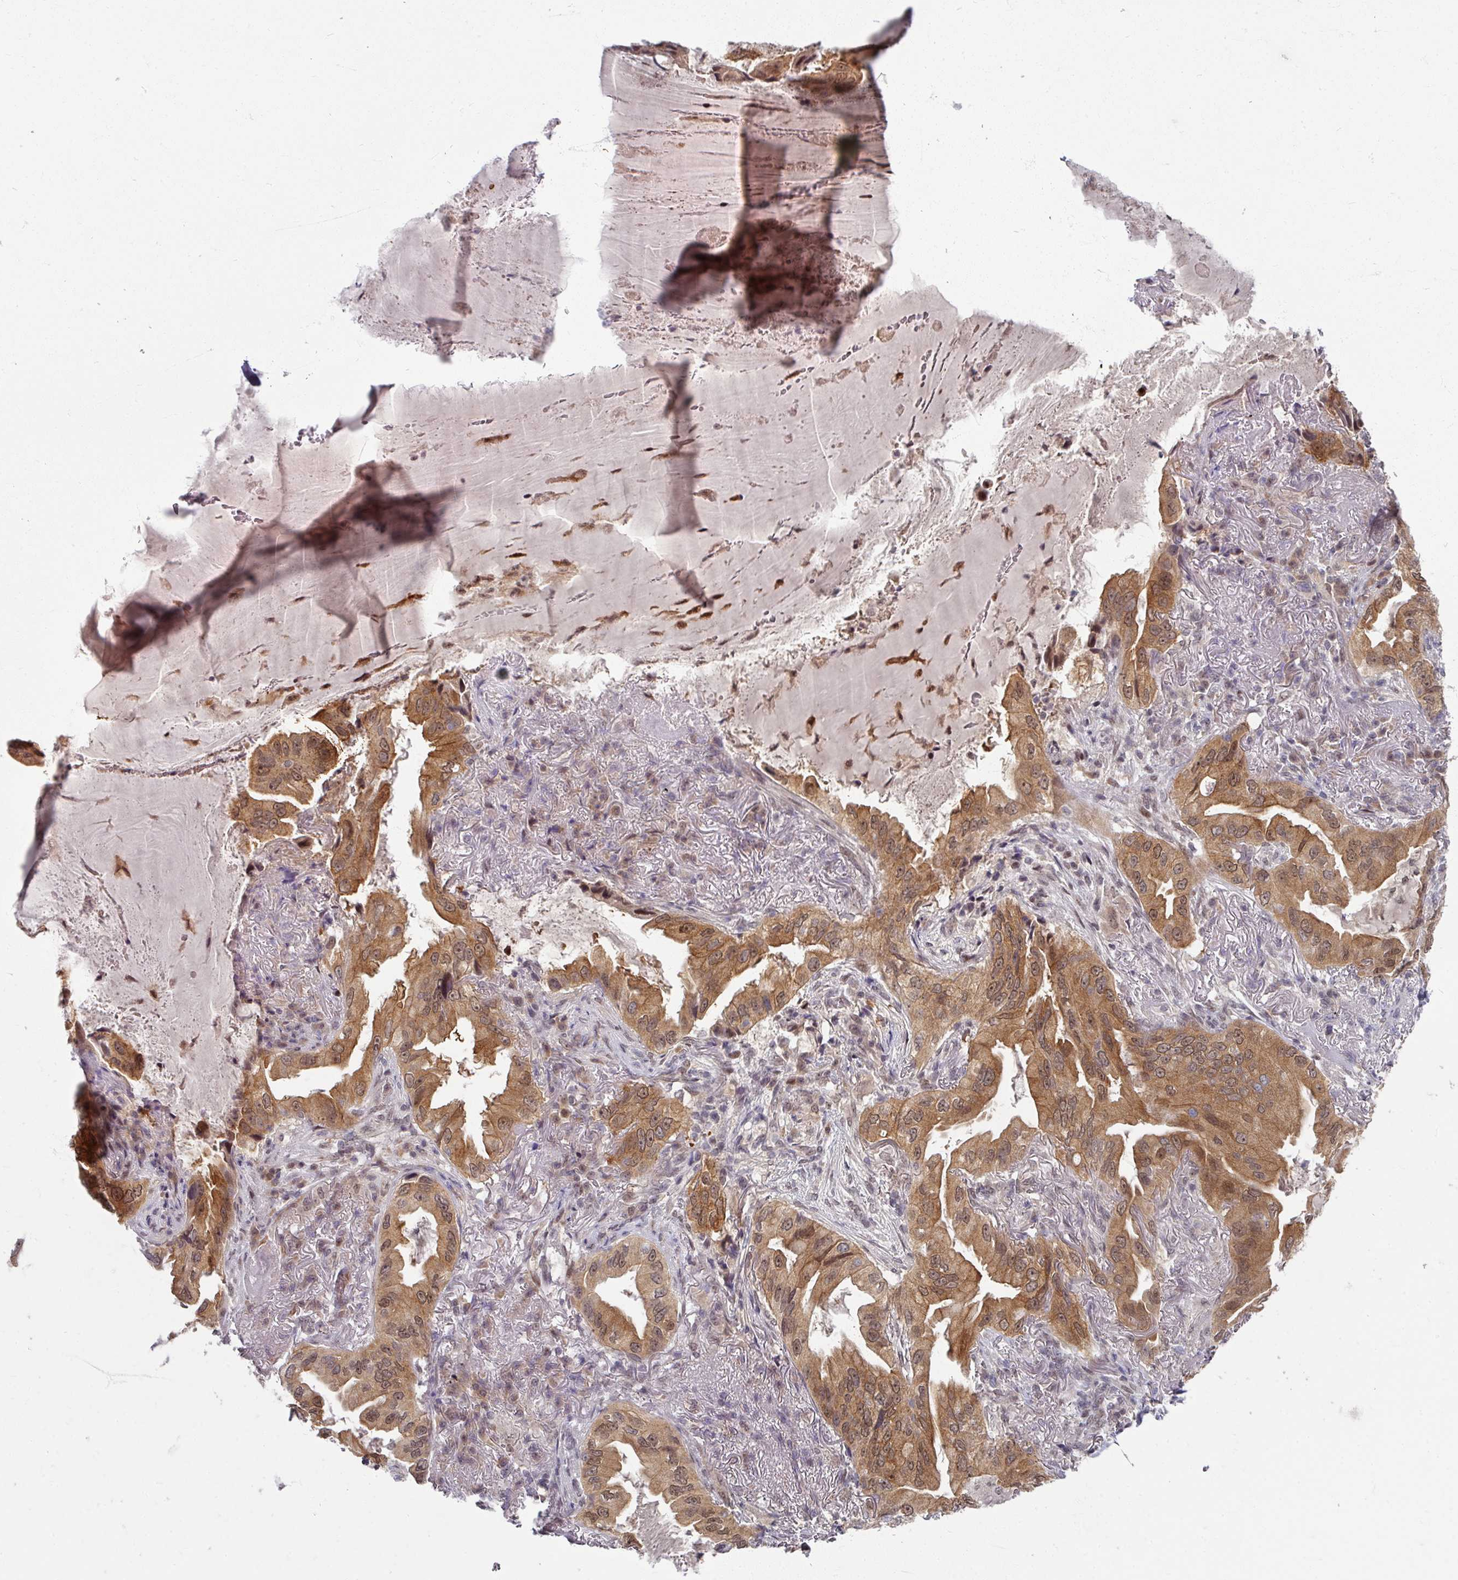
{"staining": {"intensity": "moderate", "quantity": ">75%", "location": "cytoplasmic/membranous,nuclear"}, "tissue": "lung cancer", "cell_type": "Tumor cells", "image_type": "cancer", "snomed": [{"axis": "morphology", "description": "Adenocarcinoma, NOS"}, {"axis": "topography", "description": "Lung"}], "caption": "Moderate cytoplasmic/membranous and nuclear staining is appreciated in about >75% of tumor cells in adenocarcinoma (lung).", "gene": "KLC3", "patient": {"sex": "female", "age": 69}}